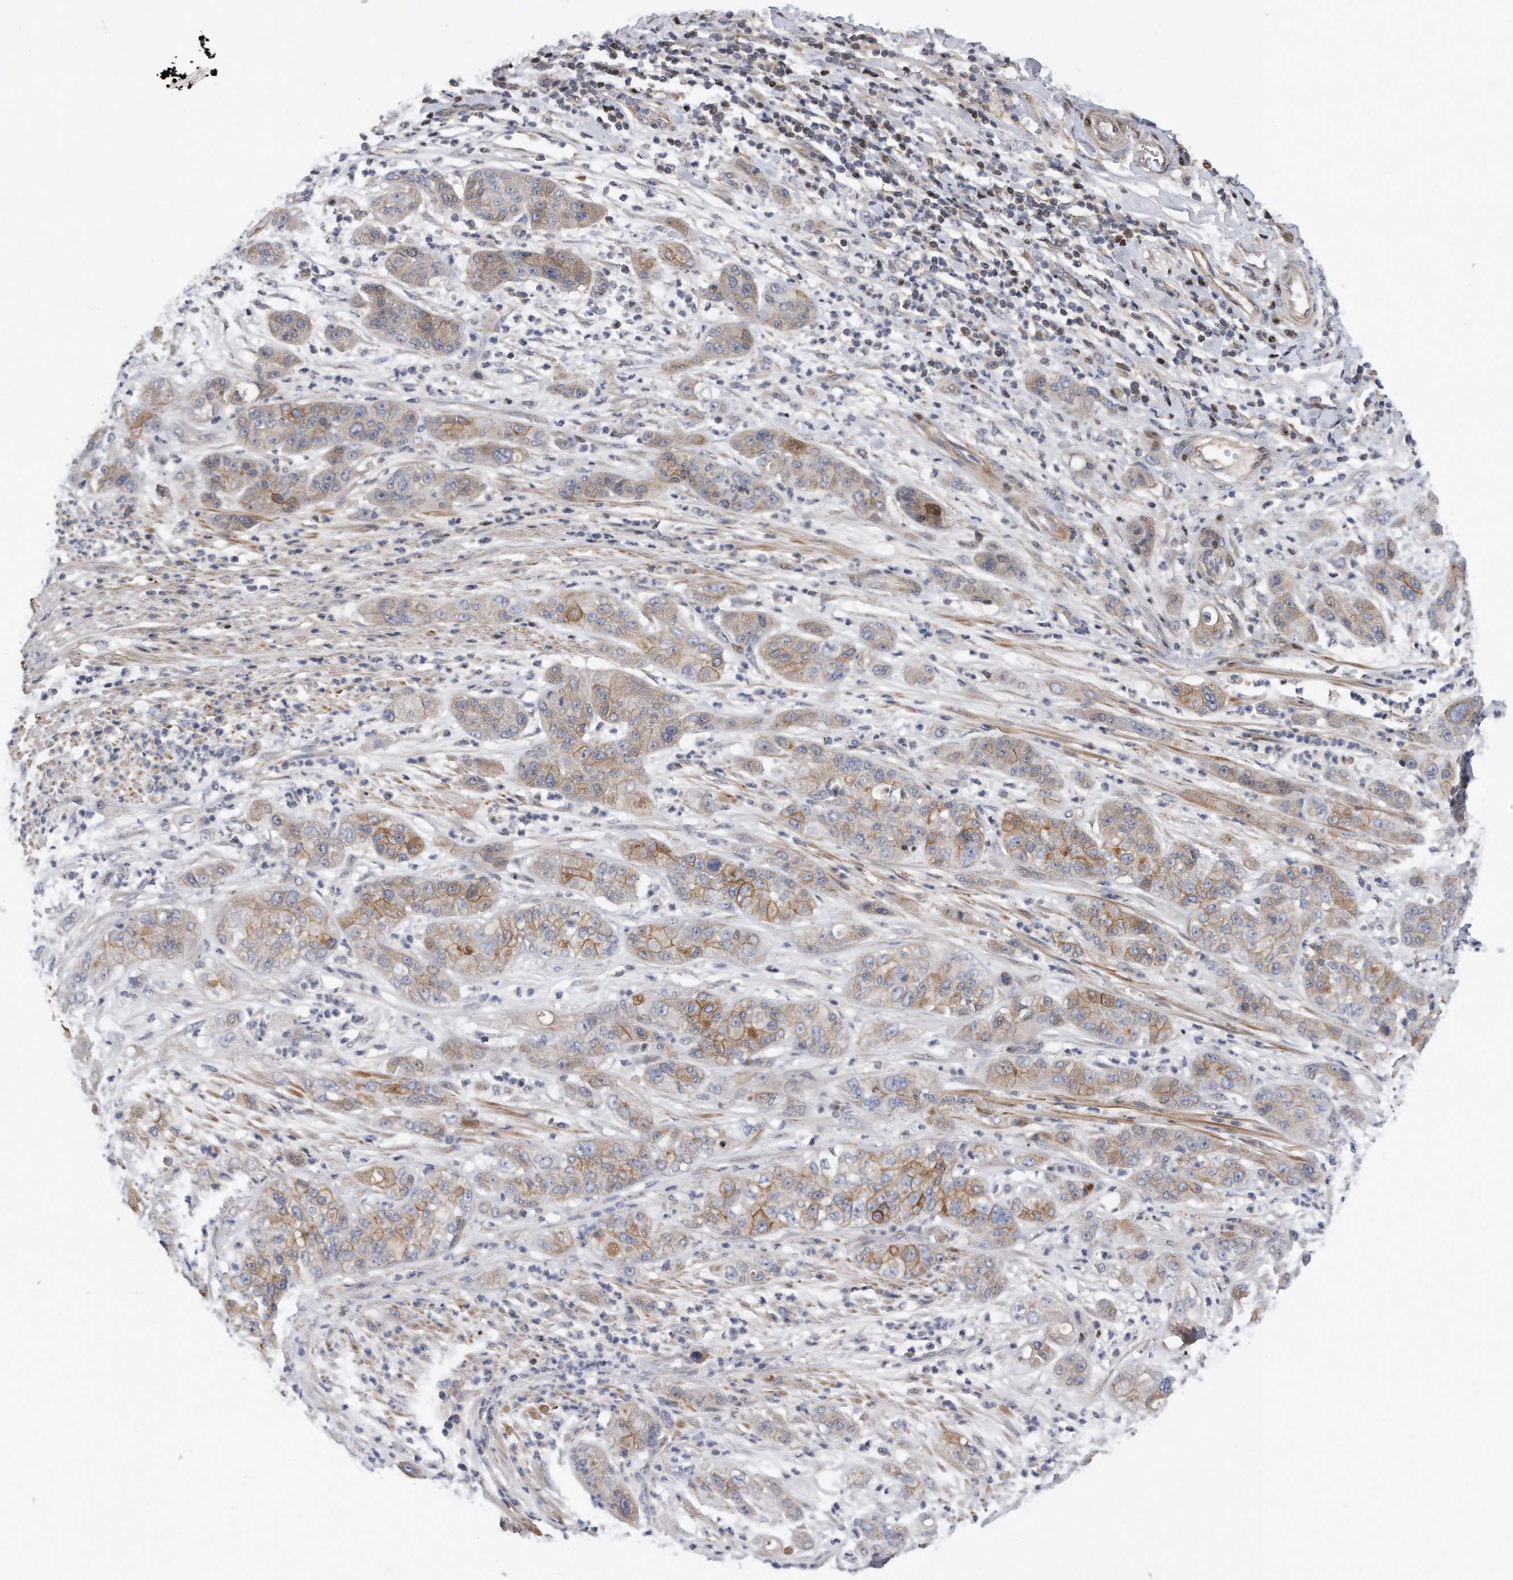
{"staining": {"intensity": "moderate", "quantity": "<25%", "location": "cytoplasmic/membranous"}, "tissue": "pancreatic cancer", "cell_type": "Tumor cells", "image_type": "cancer", "snomed": [{"axis": "morphology", "description": "Adenocarcinoma, NOS"}, {"axis": "topography", "description": "Pancreas"}], "caption": "A brown stain labels moderate cytoplasmic/membranous staining of a protein in human pancreatic adenocarcinoma tumor cells. Using DAB (3,3'-diaminobenzidine) (brown) and hematoxylin (blue) stains, captured at high magnification using brightfield microscopy.", "gene": "CDH12", "patient": {"sex": "female", "age": 78}}